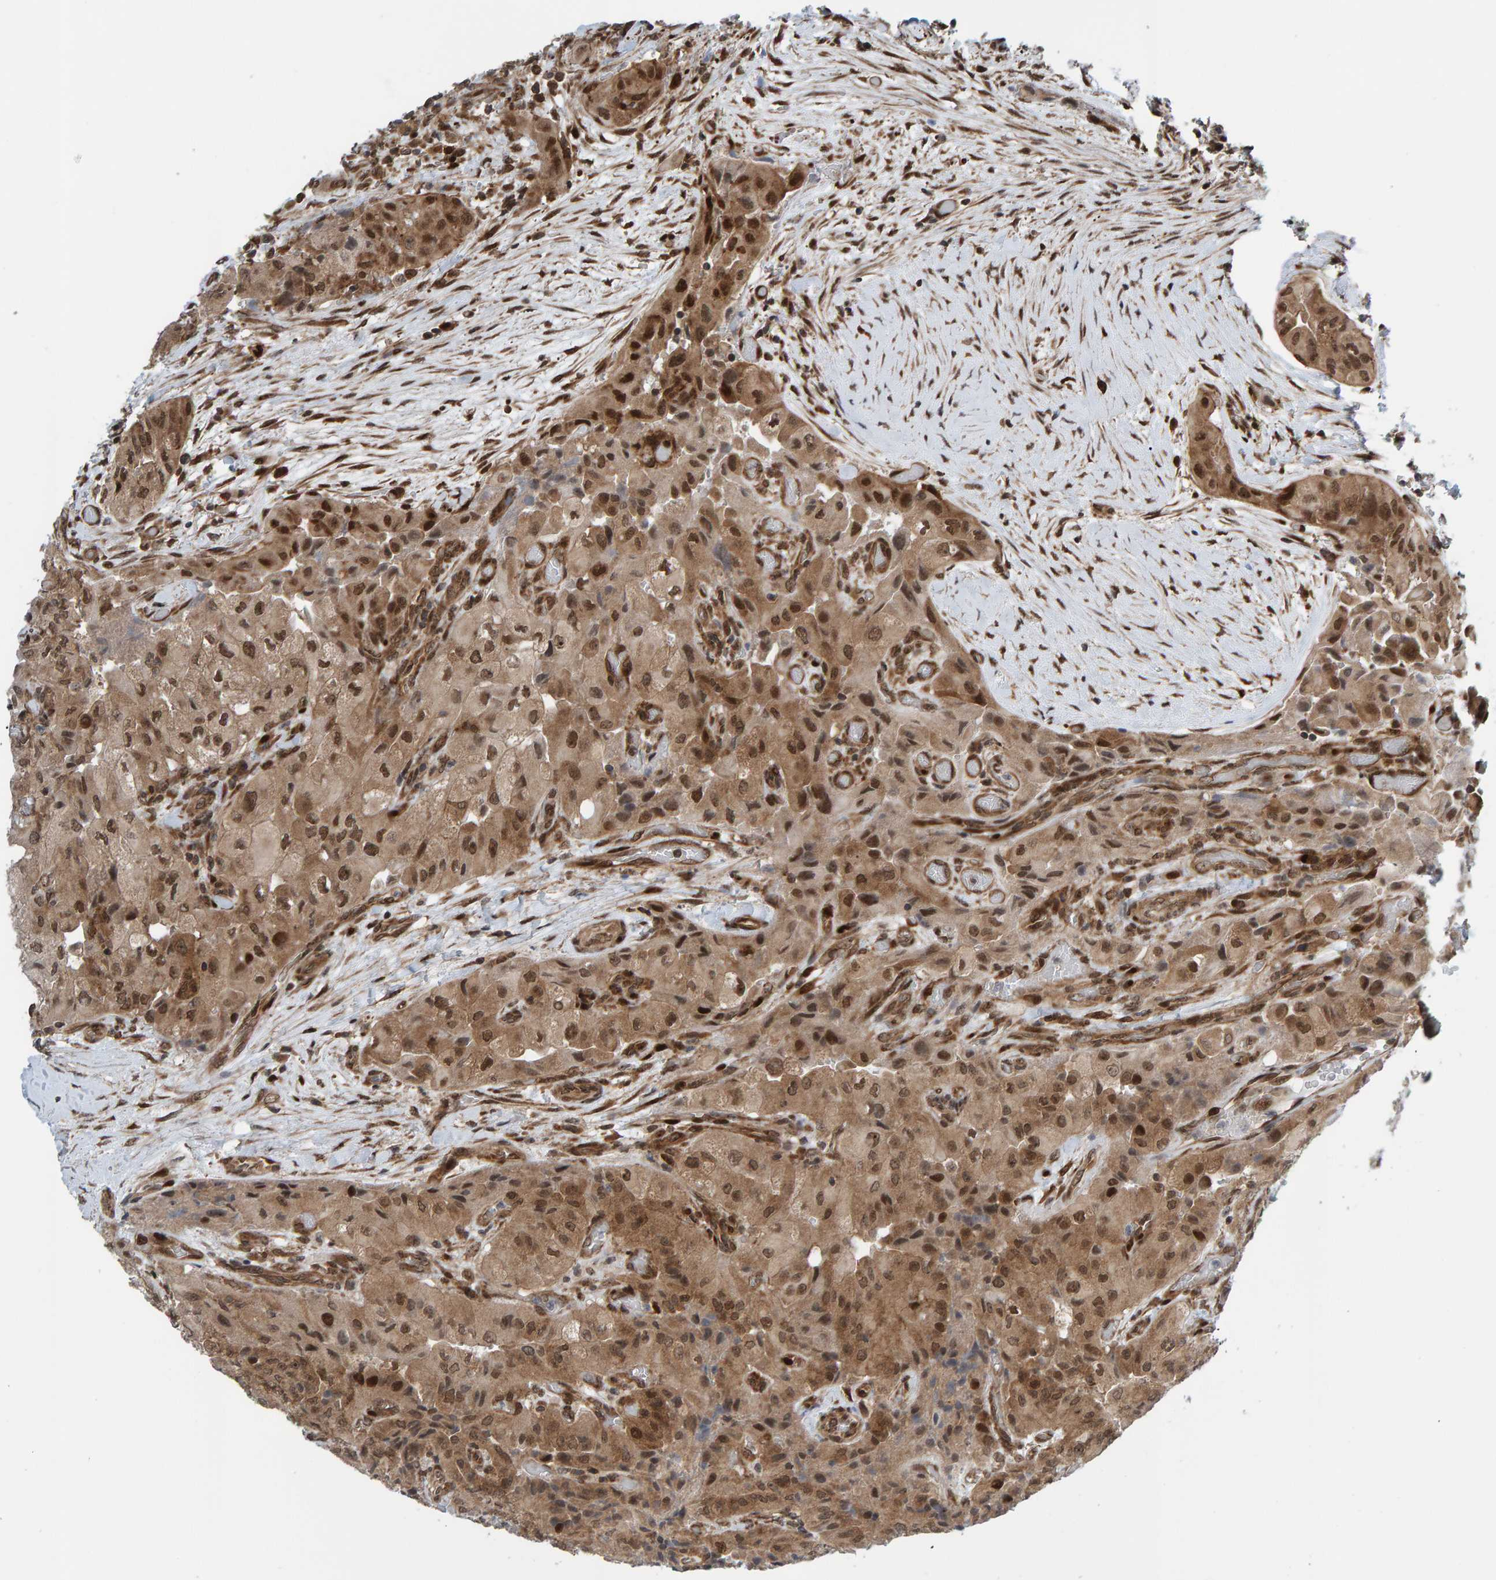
{"staining": {"intensity": "moderate", "quantity": ">75%", "location": "cytoplasmic/membranous,nuclear"}, "tissue": "thyroid cancer", "cell_type": "Tumor cells", "image_type": "cancer", "snomed": [{"axis": "morphology", "description": "Papillary adenocarcinoma, NOS"}, {"axis": "topography", "description": "Thyroid gland"}], "caption": "Papillary adenocarcinoma (thyroid) stained with a protein marker exhibits moderate staining in tumor cells.", "gene": "ZNF366", "patient": {"sex": "female", "age": 59}}